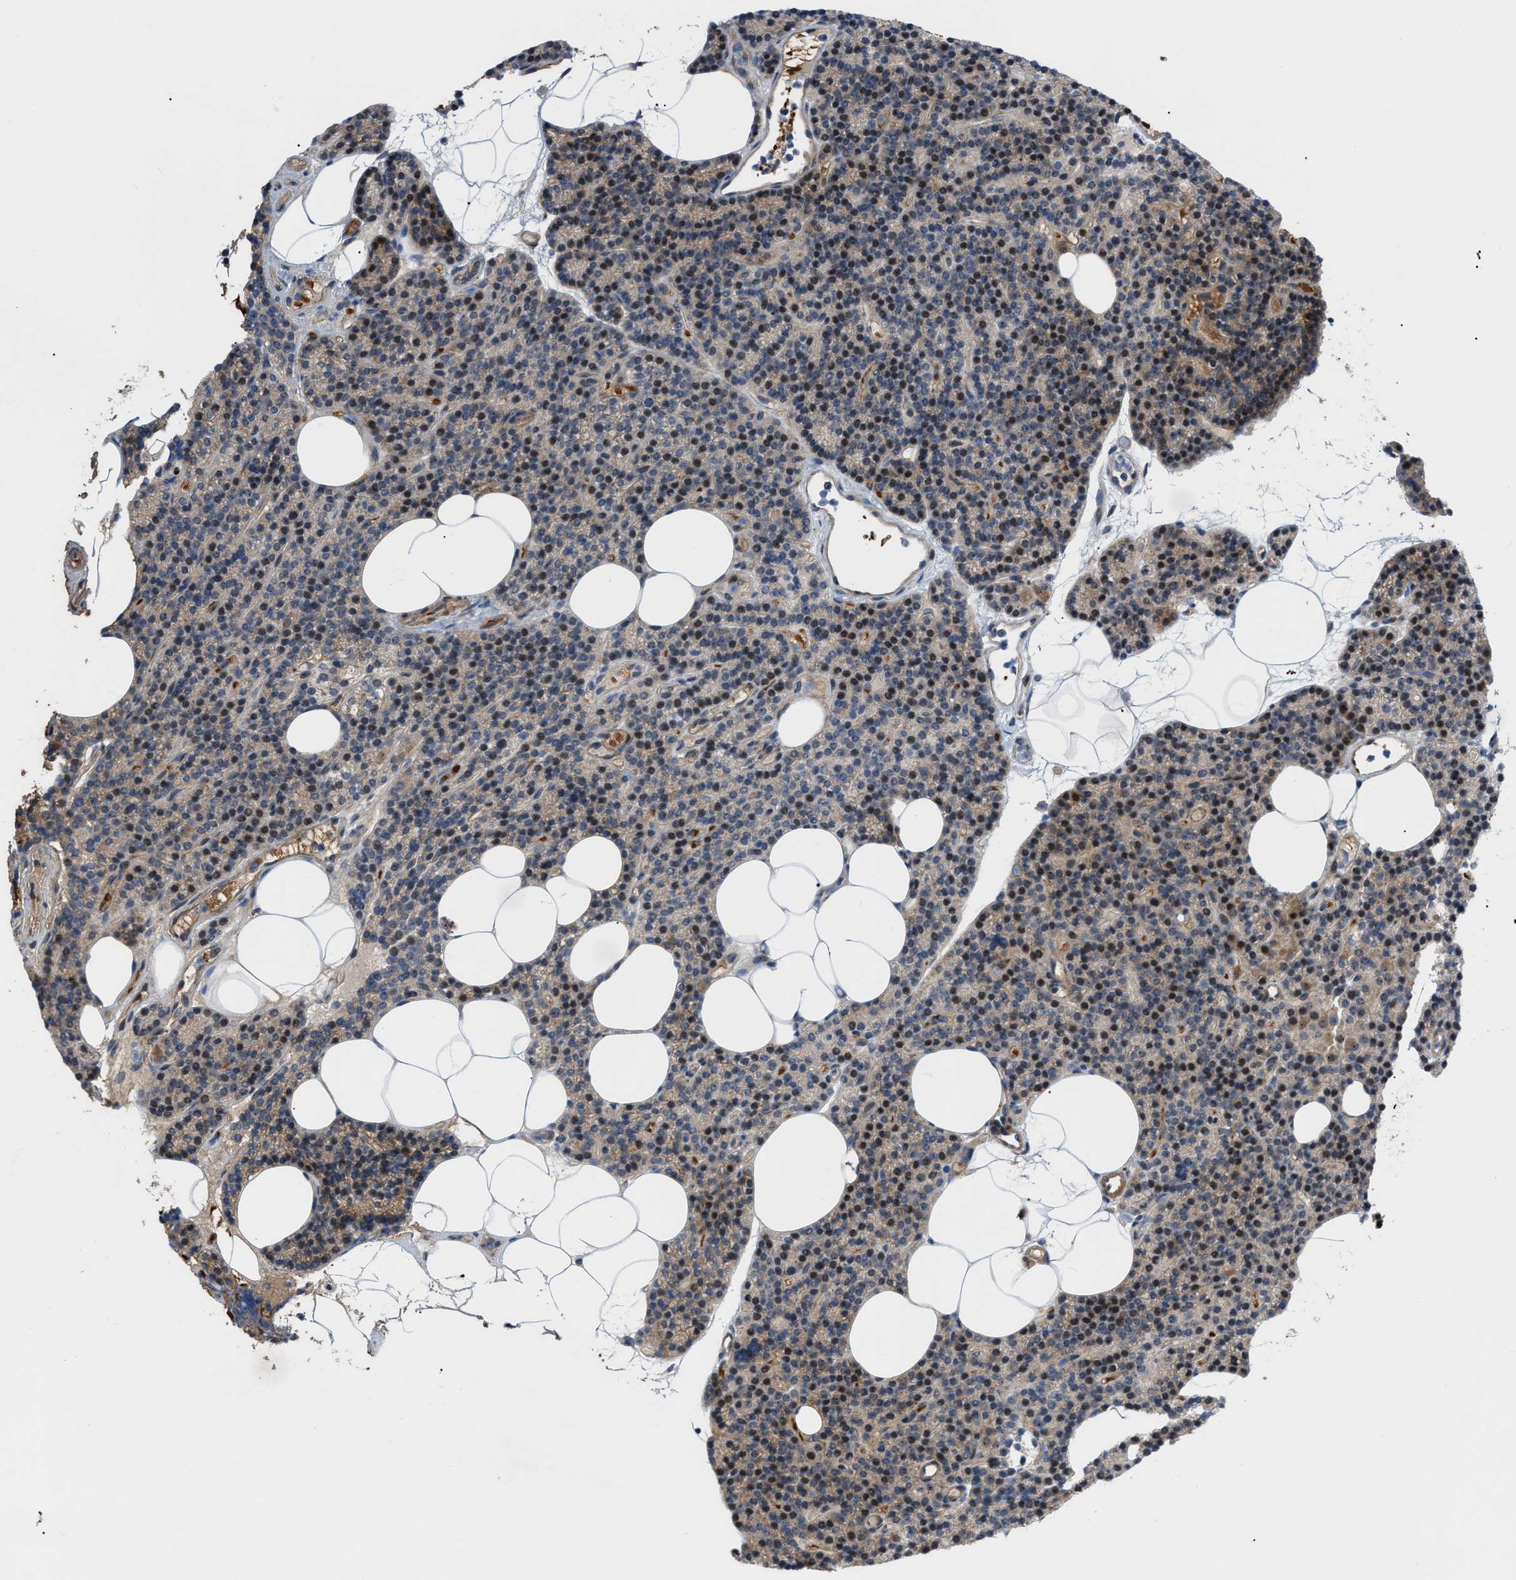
{"staining": {"intensity": "moderate", "quantity": ">75%", "location": "cytoplasmic/membranous,nuclear"}, "tissue": "parathyroid gland", "cell_type": "Glandular cells", "image_type": "normal", "snomed": [{"axis": "morphology", "description": "Normal tissue, NOS"}, {"axis": "morphology", "description": "Adenoma, NOS"}, {"axis": "topography", "description": "Parathyroid gland"}], "caption": "Protein staining by immunohistochemistry demonstrates moderate cytoplasmic/membranous,nuclear staining in about >75% of glandular cells in unremarkable parathyroid gland.", "gene": "POLR1F", "patient": {"sex": "female", "age": 43}}